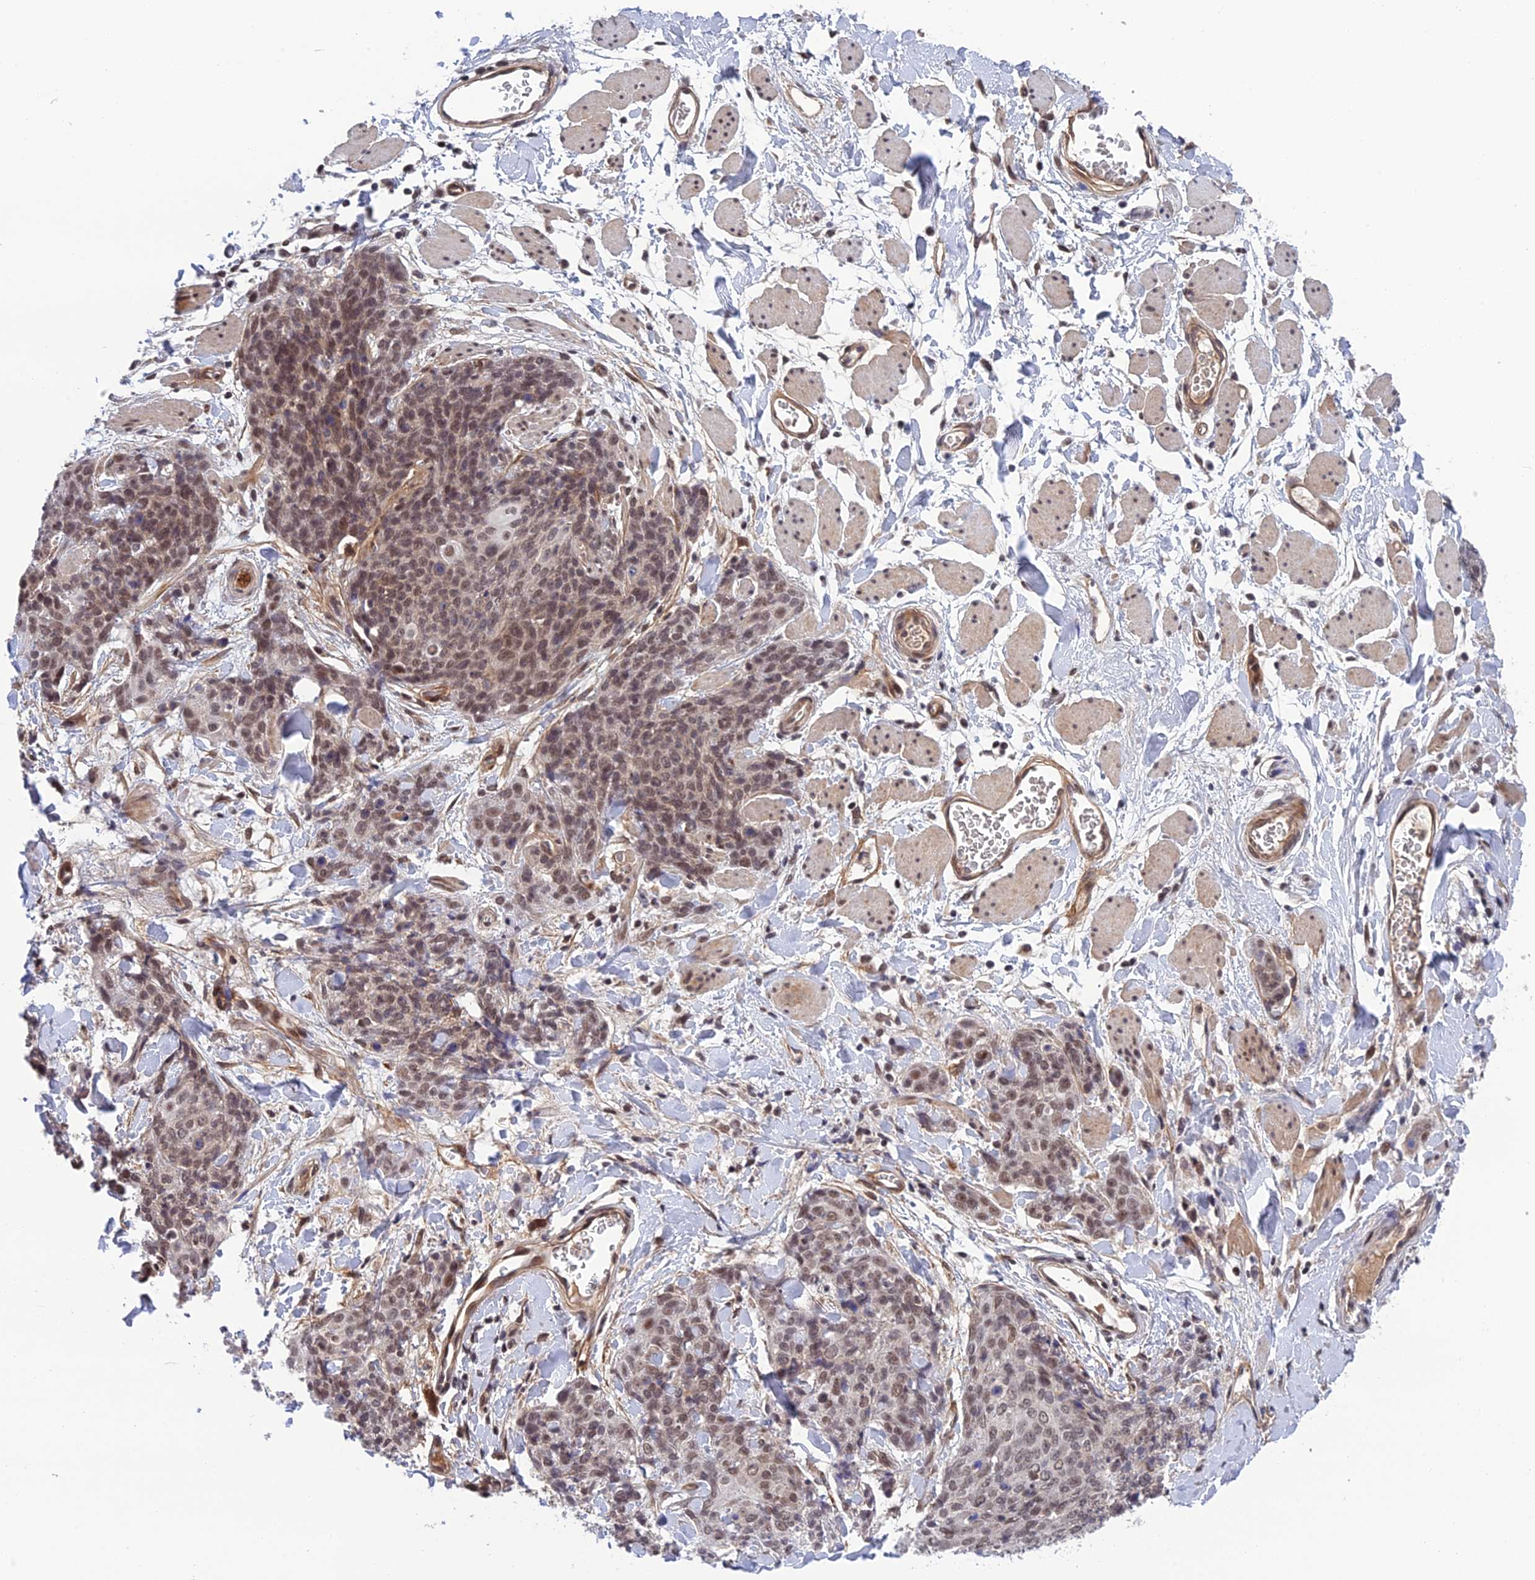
{"staining": {"intensity": "moderate", "quantity": "25%-75%", "location": "nuclear"}, "tissue": "skin cancer", "cell_type": "Tumor cells", "image_type": "cancer", "snomed": [{"axis": "morphology", "description": "Squamous cell carcinoma, NOS"}, {"axis": "topography", "description": "Skin"}, {"axis": "topography", "description": "Vulva"}], "caption": "Immunohistochemistry (DAB) staining of human skin cancer (squamous cell carcinoma) displays moderate nuclear protein expression in approximately 25%-75% of tumor cells.", "gene": "REXO1", "patient": {"sex": "female", "age": 85}}